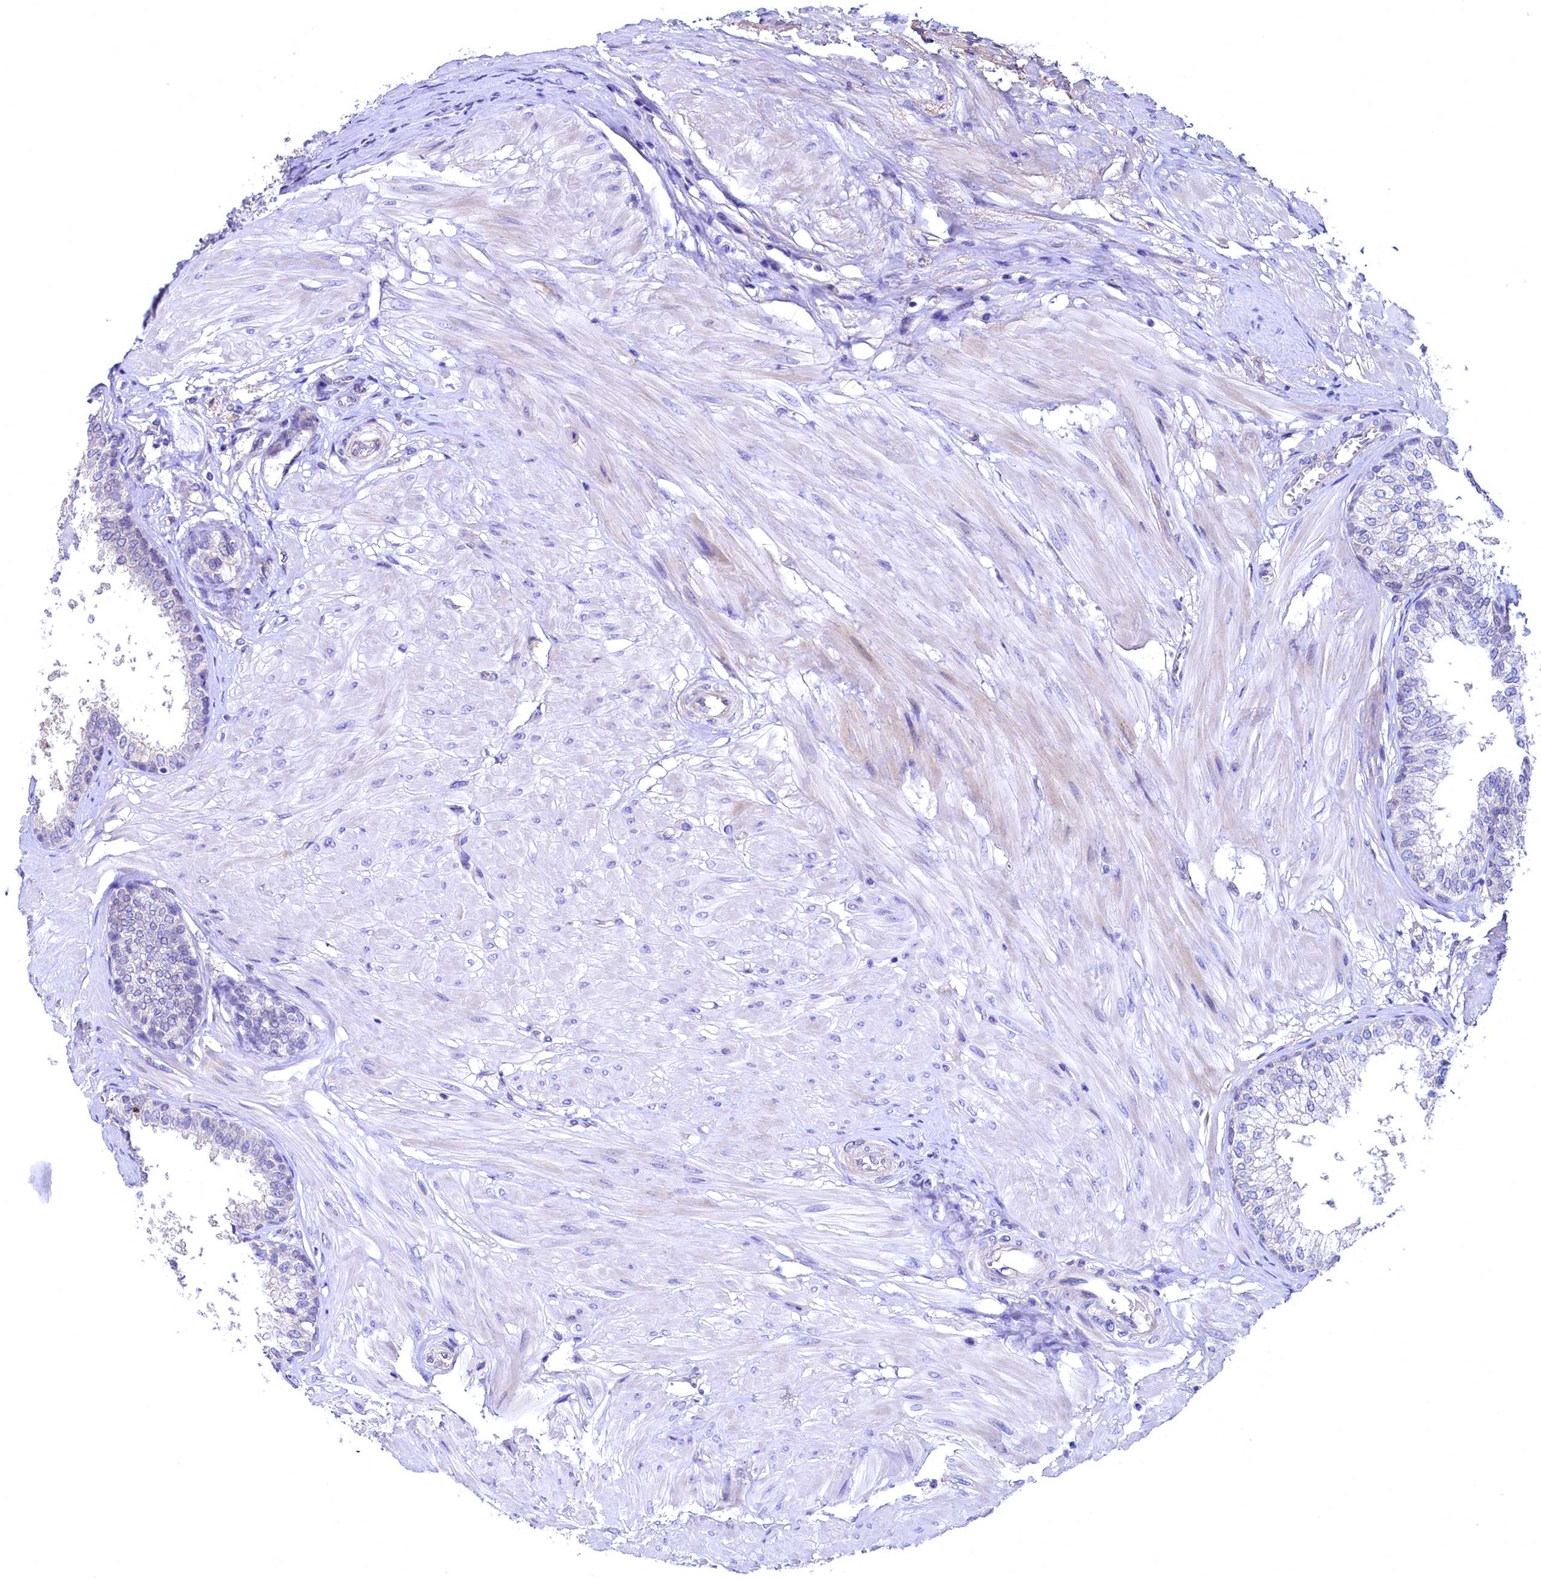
{"staining": {"intensity": "moderate", "quantity": "25%-75%", "location": "nuclear"}, "tissue": "prostate", "cell_type": "Glandular cells", "image_type": "normal", "snomed": [{"axis": "morphology", "description": "Normal tissue, NOS"}, {"axis": "topography", "description": "Prostate"}], "caption": "Immunohistochemistry (IHC) image of benign prostate: human prostate stained using IHC demonstrates medium levels of moderate protein expression localized specifically in the nuclear of glandular cells, appearing as a nuclear brown color.", "gene": "FLYWCH2", "patient": {"sex": "male", "age": 48}}